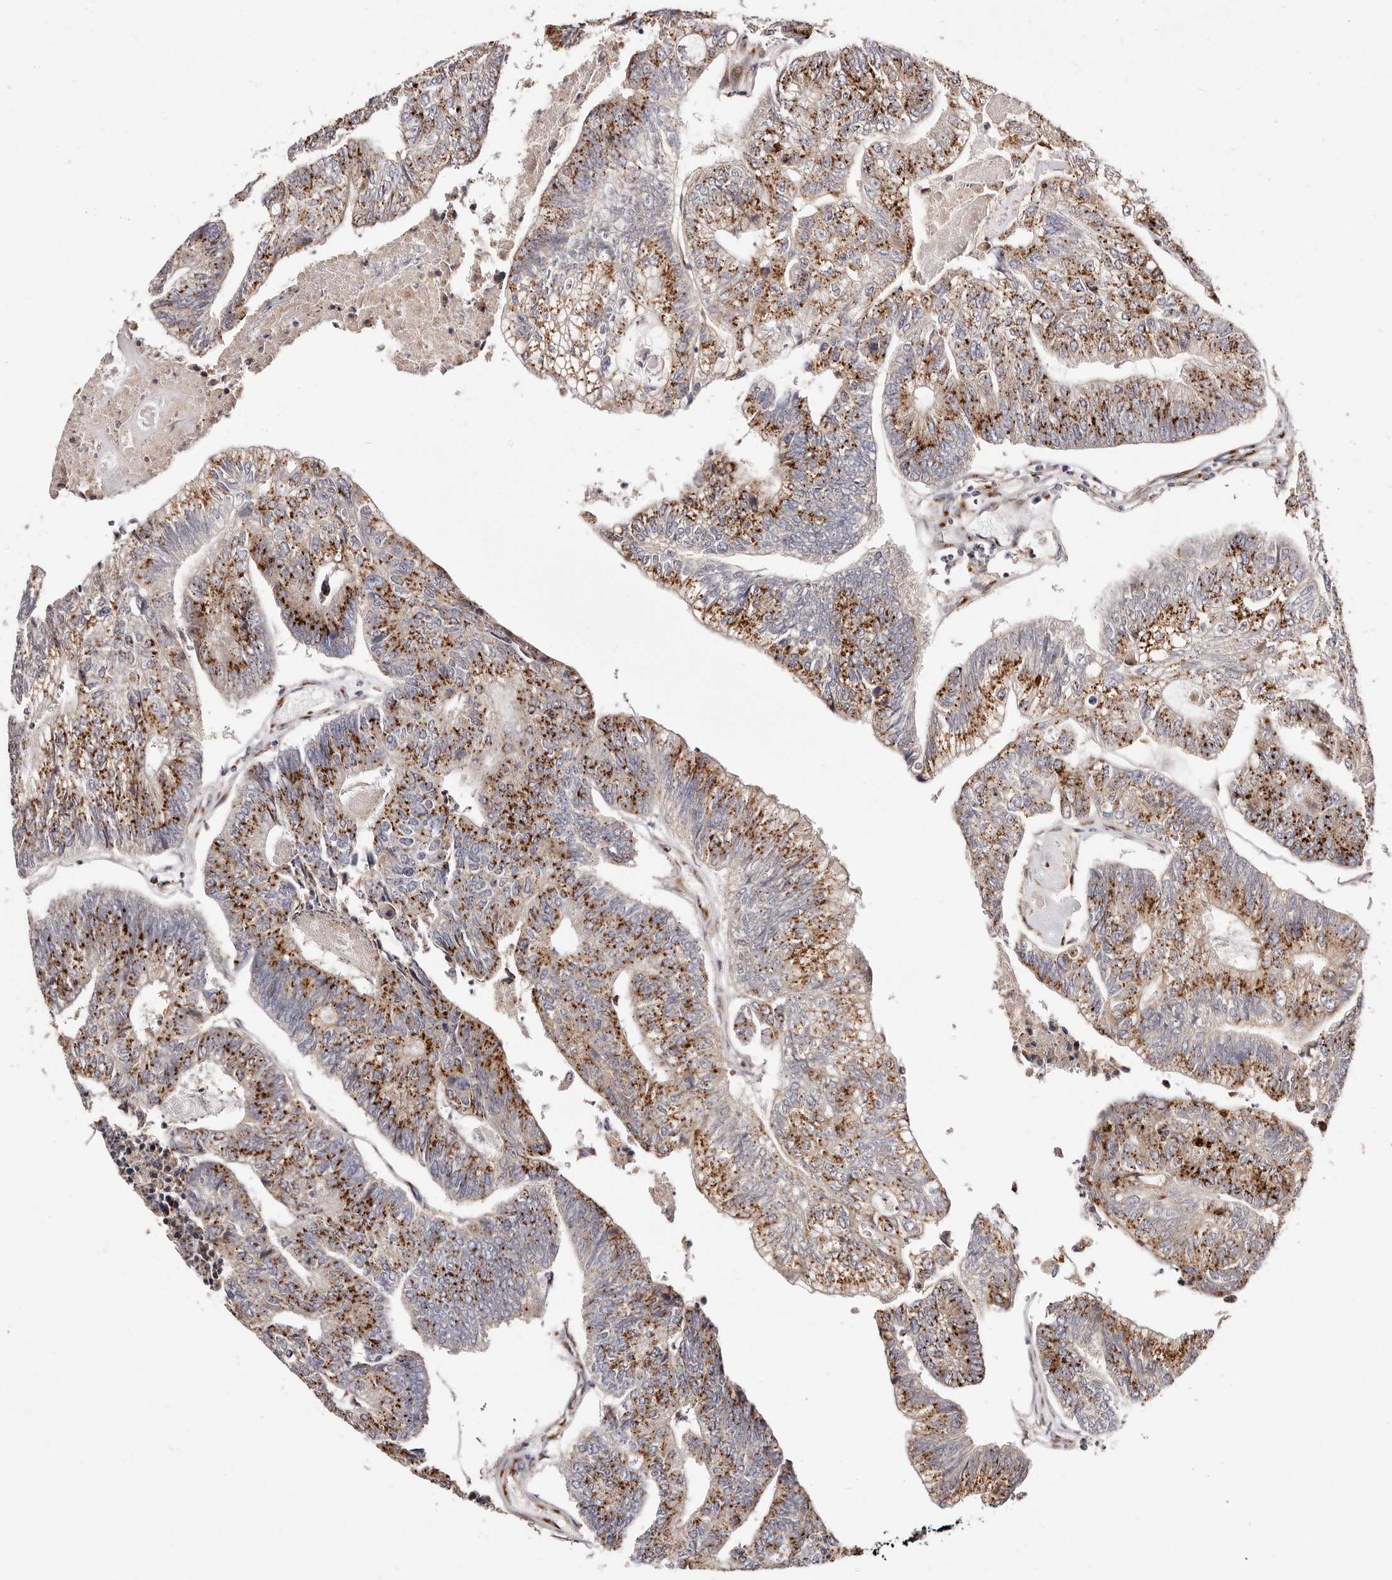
{"staining": {"intensity": "strong", "quantity": "25%-75%", "location": "cytoplasmic/membranous"}, "tissue": "colorectal cancer", "cell_type": "Tumor cells", "image_type": "cancer", "snomed": [{"axis": "morphology", "description": "Adenocarcinoma, NOS"}, {"axis": "topography", "description": "Colon"}], "caption": "Human adenocarcinoma (colorectal) stained with a brown dye reveals strong cytoplasmic/membranous positive positivity in about 25%-75% of tumor cells.", "gene": "MAPK6", "patient": {"sex": "female", "age": 67}}